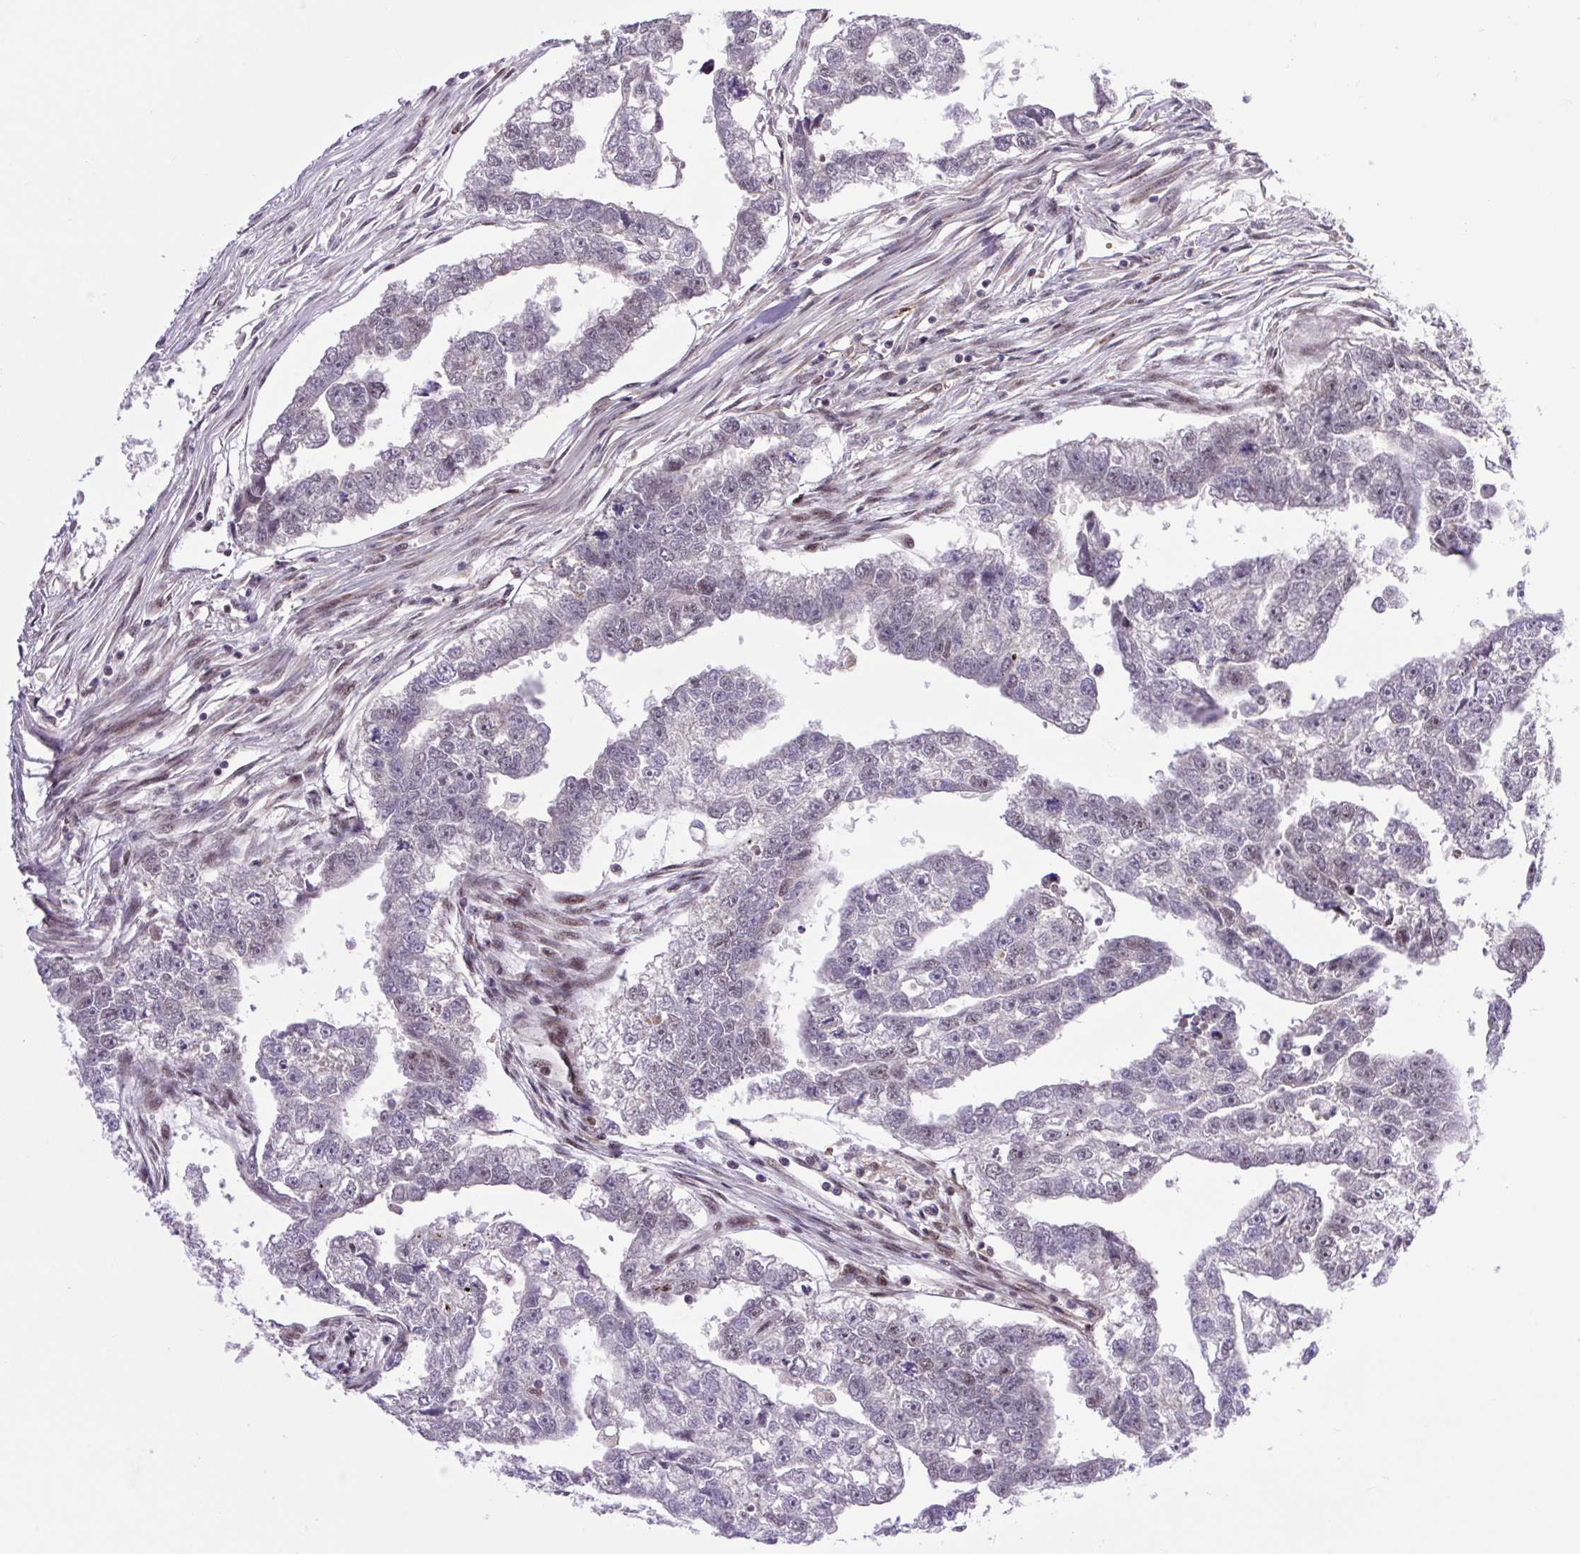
{"staining": {"intensity": "negative", "quantity": "none", "location": "none"}, "tissue": "testis cancer", "cell_type": "Tumor cells", "image_type": "cancer", "snomed": [{"axis": "morphology", "description": "Carcinoma, Embryonal, NOS"}, {"axis": "morphology", "description": "Teratoma, malignant, NOS"}, {"axis": "topography", "description": "Testis"}], "caption": "The image shows no staining of tumor cells in testis cancer.", "gene": "ERG", "patient": {"sex": "male", "age": 44}}